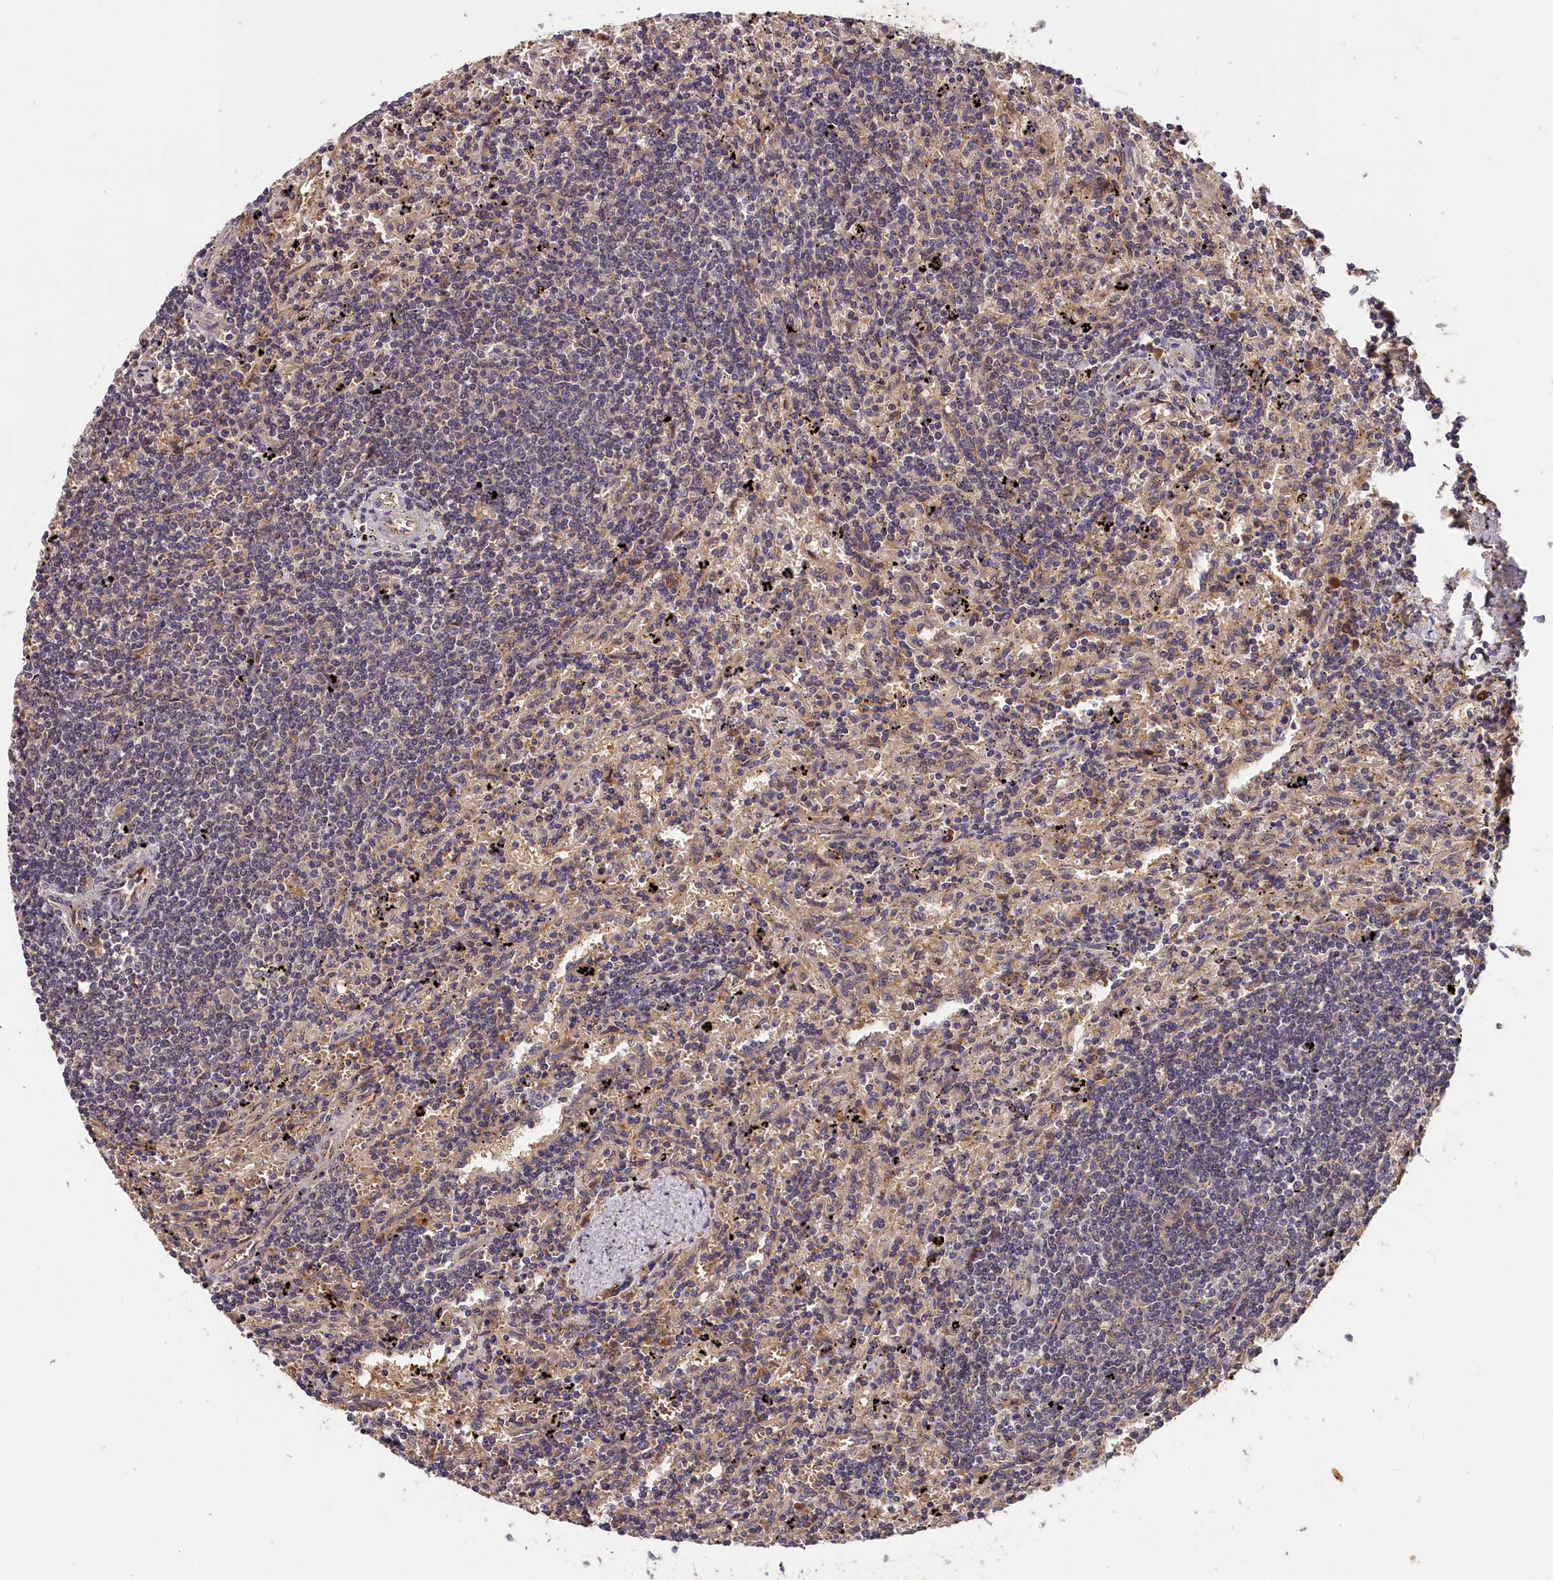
{"staining": {"intensity": "negative", "quantity": "none", "location": "none"}, "tissue": "lymphoma", "cell_type": "Tumor cells", "image_type": "cancer", "snomed": [{"axis": "morphology", "description": "Malignant lymphoma, non-Hodgkin's type, Low grade"}, {"axis": "topography", "description": "Spleen"}], "caption": "This is an immunohistochemistry (IHC) micrograph of malignant lymphoma, non-Hodgkin's type (low-grade). There is no expression in tumor cells.", "gene": "ITIH1", "patient": {"sex": "male", "age": 76}}